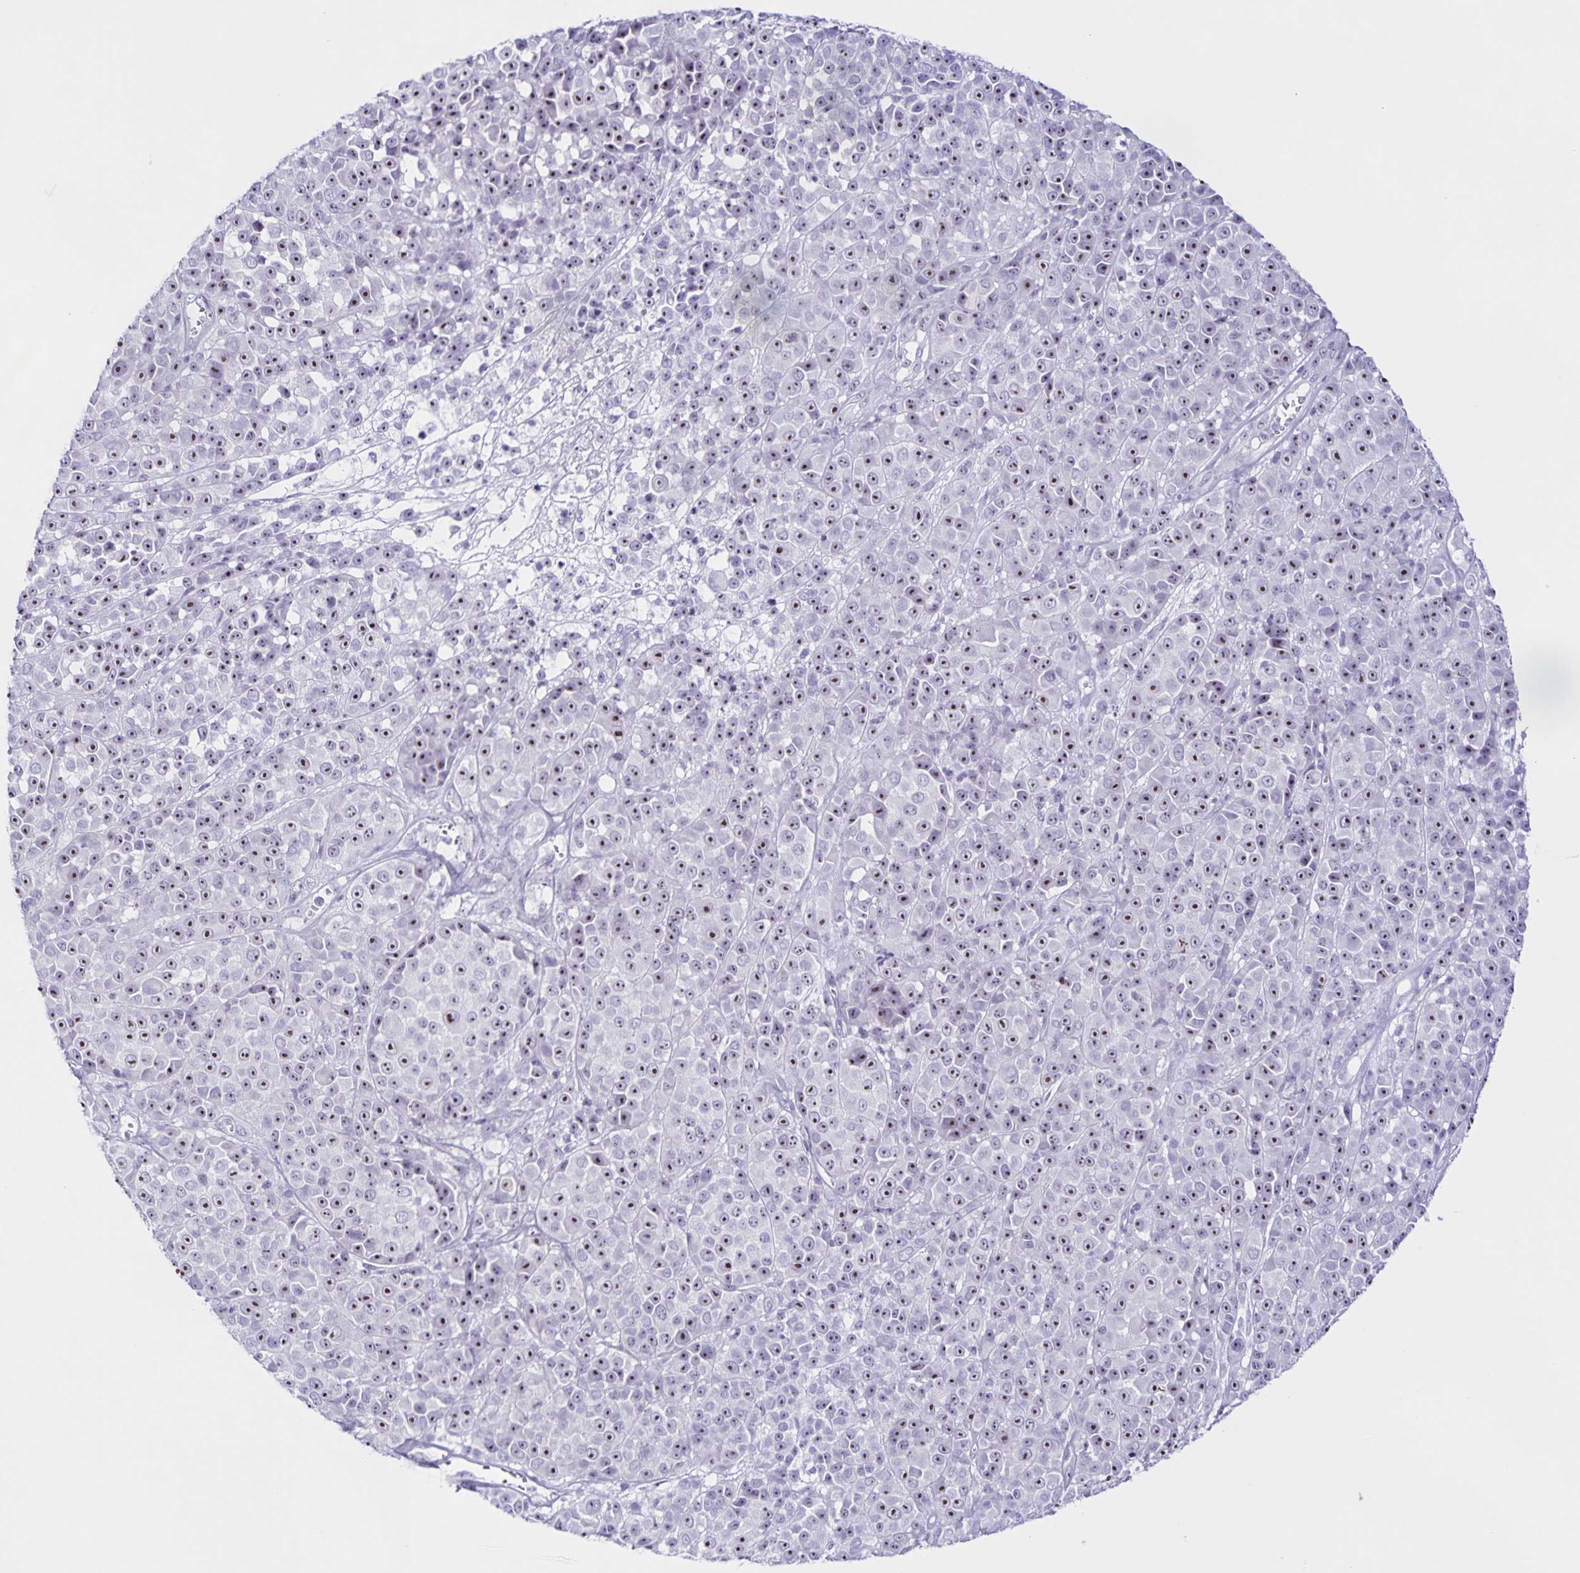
{"staining": {"intensity": "moderate", "quantity": ">75%", "location": "nuclear"}, "tissue": "melanoma", "cell_type": "Tumor cells", "image_type": "cancer", "snomed": [{"axis": "morphology", "description": "Malignant melanoma, NOS"}, {"axis": "topography", "description": "Skin"}, {"axis": "topography", "description": "Skin of back"}], "caption": "Tumor cells exhibit moderate nuclear expression in about >75% of cells in malignant melanoma.", "gene": "FAM170A", "patient": {"sex": "male", "age": 91}}